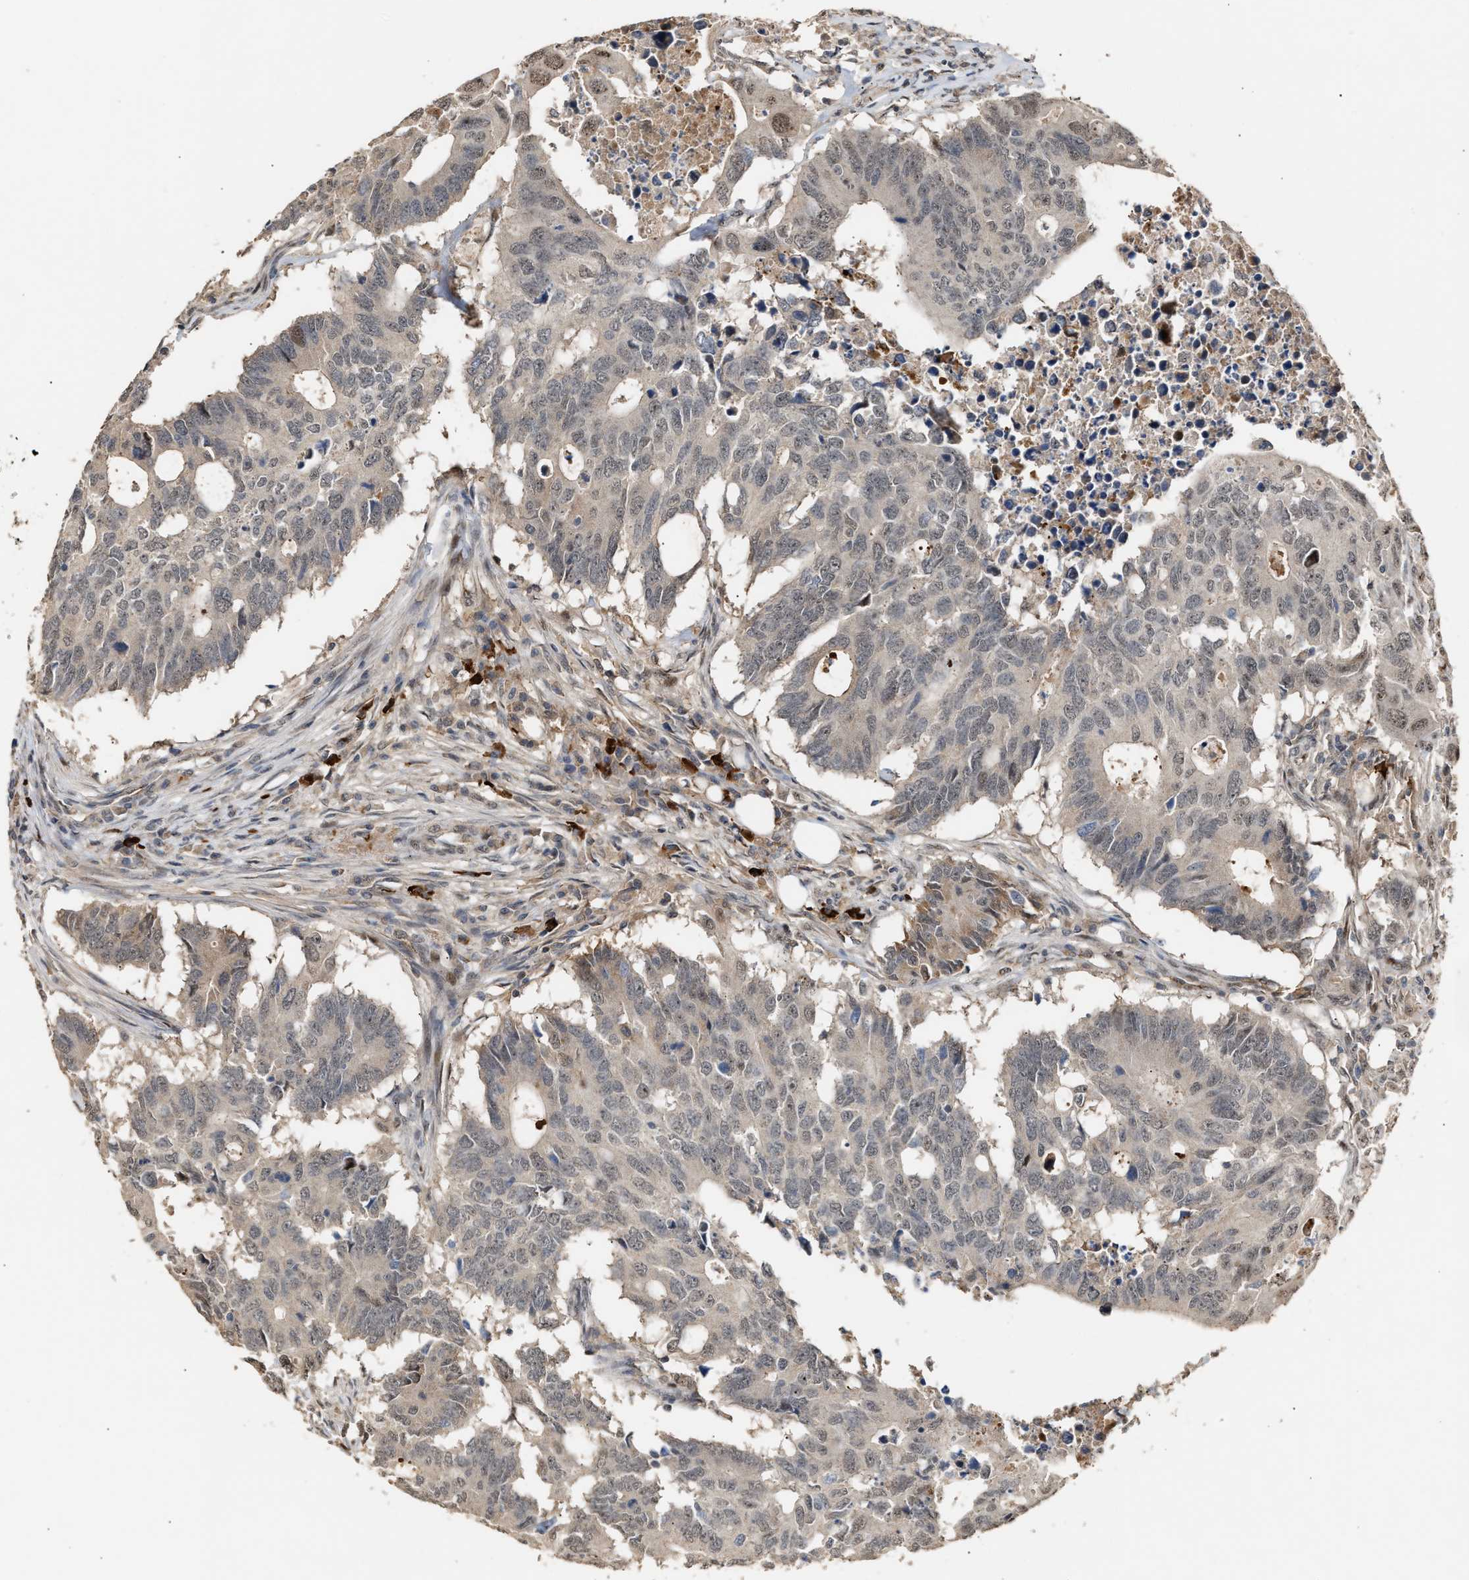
{"staining": {"intensity": "weak", "quantity": "<25%", "location": "nuclear"}, "tissue": "colorectal cancer", "cell_type": "Tumor cells", "image_type": "cancer", "snomed": [{"axis": "morphology", "description": "Adenocarcinoma, NOS"}, {"axis": "topography", "description": "Colon"}], "caption": "A histopathology image of human colorectal cancer (adenocarcinoma) is negative for staining in tumor cells. (Stains: DAB (3,3'-diaminobenzidine) IHC with hematoxylin counter stain, Microscopy: brightfield microscopy at high magnification).", "gene": "ZFAND5", "patient": {"sex": "male", "age": 71}}